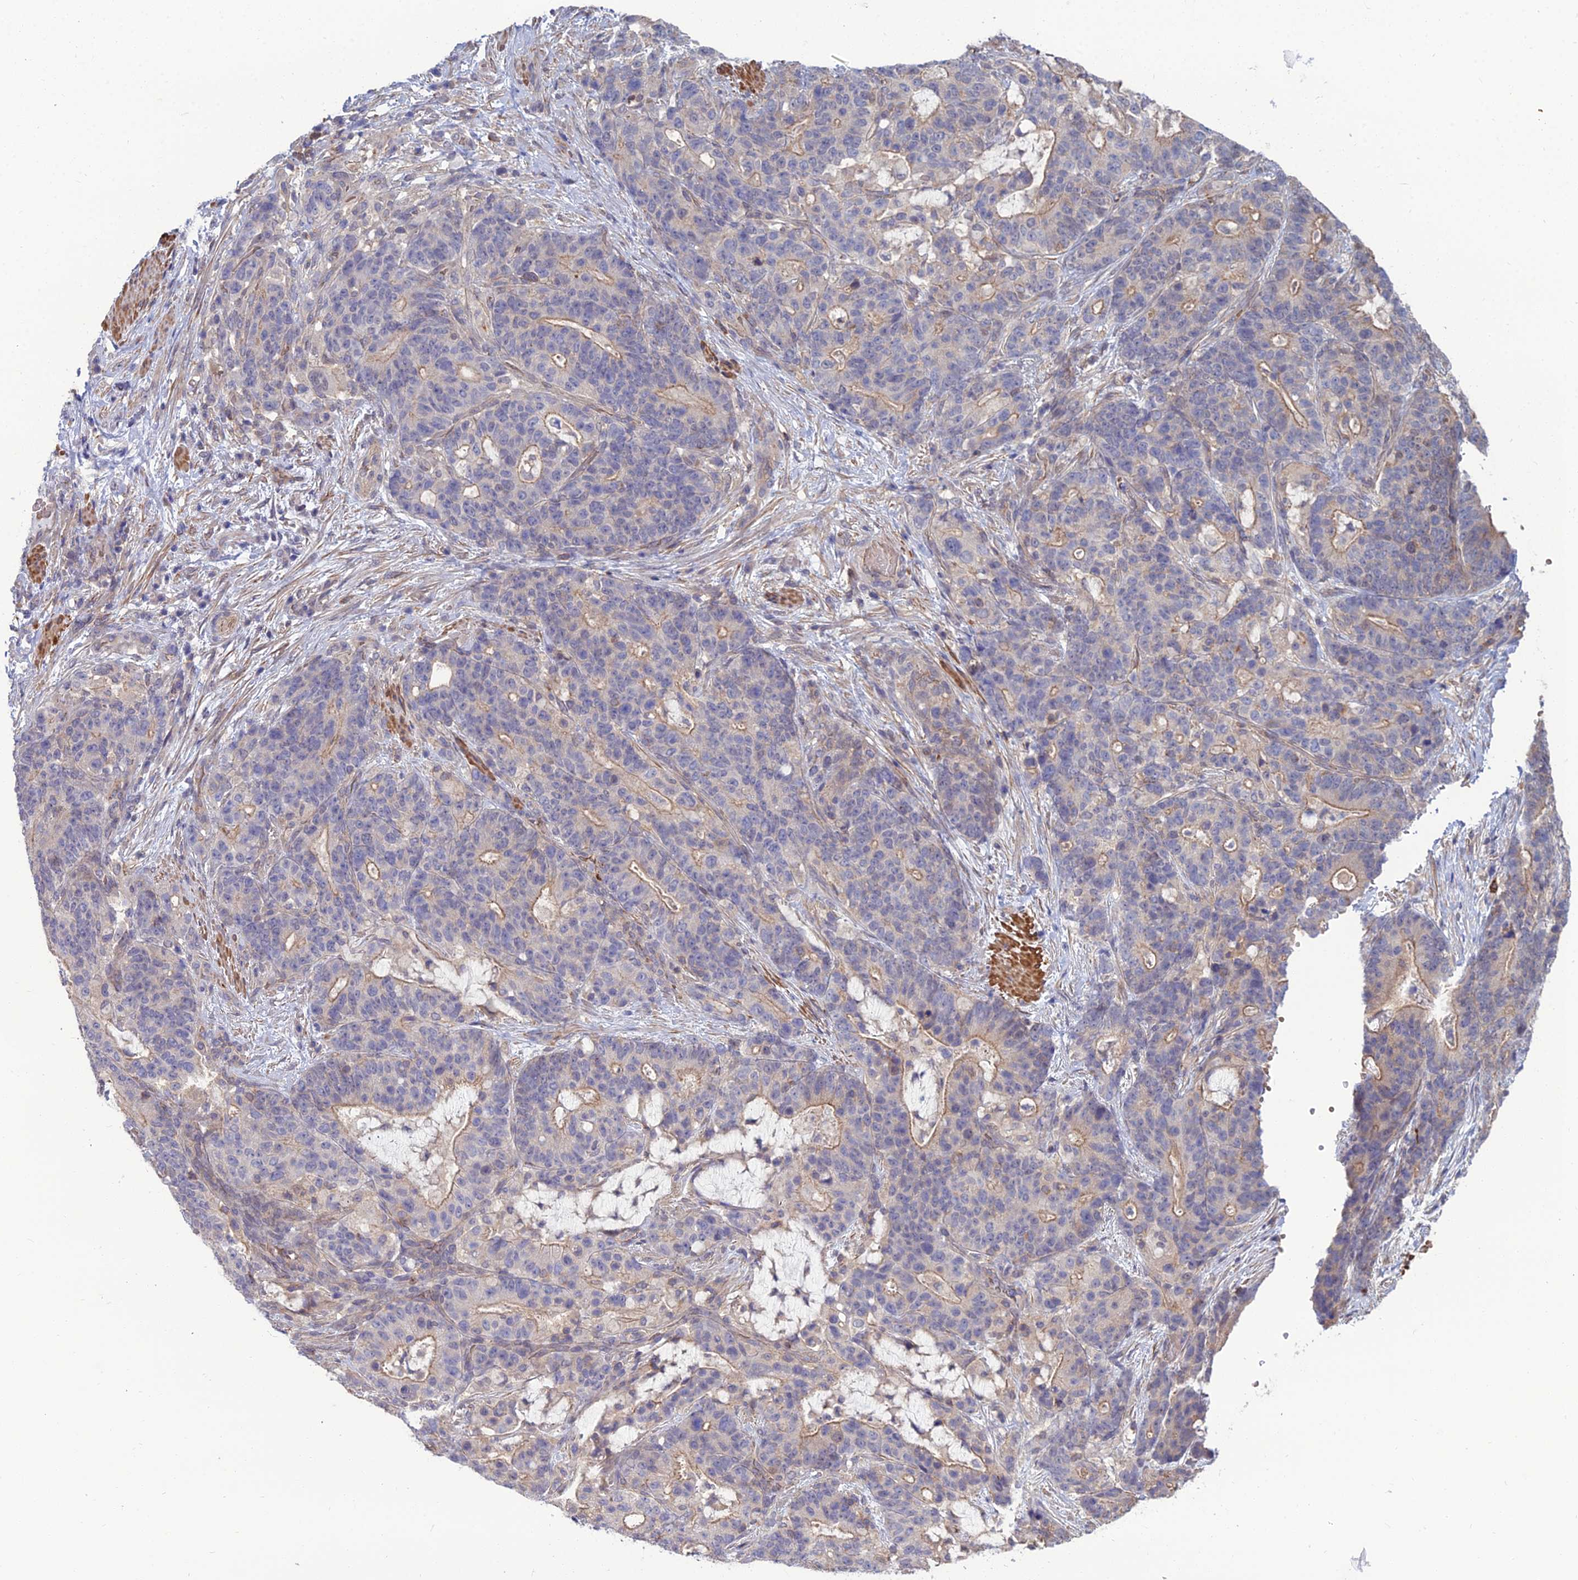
{"staining": {"intensity": "weak", "quantity": "25%-75%", "location": "cytoplasmic/membranous"}, "tissue": "stomach cancer", "cell_type": "Tumor cells", "image_type": "cancer", "snomed": [{"axis": "morphology", "description": "Normal tissue, NOS"}, {"axis": "morphology", "description": "Adenocarcinoma, NOS"}, {"axis": "topography", "description": "Stomach"}], "caption": "This micrograph exhibits stomach adenocarcinoma stained with immunohistochemistry (IHC) to label a protein in brown. The cytoplasmic/membranous of tumor cells show weak positivity for the protein. Nuclei are counter-stained blue.", "gene": "OPA3", "patient": {"sex": "female", "age": 64}}